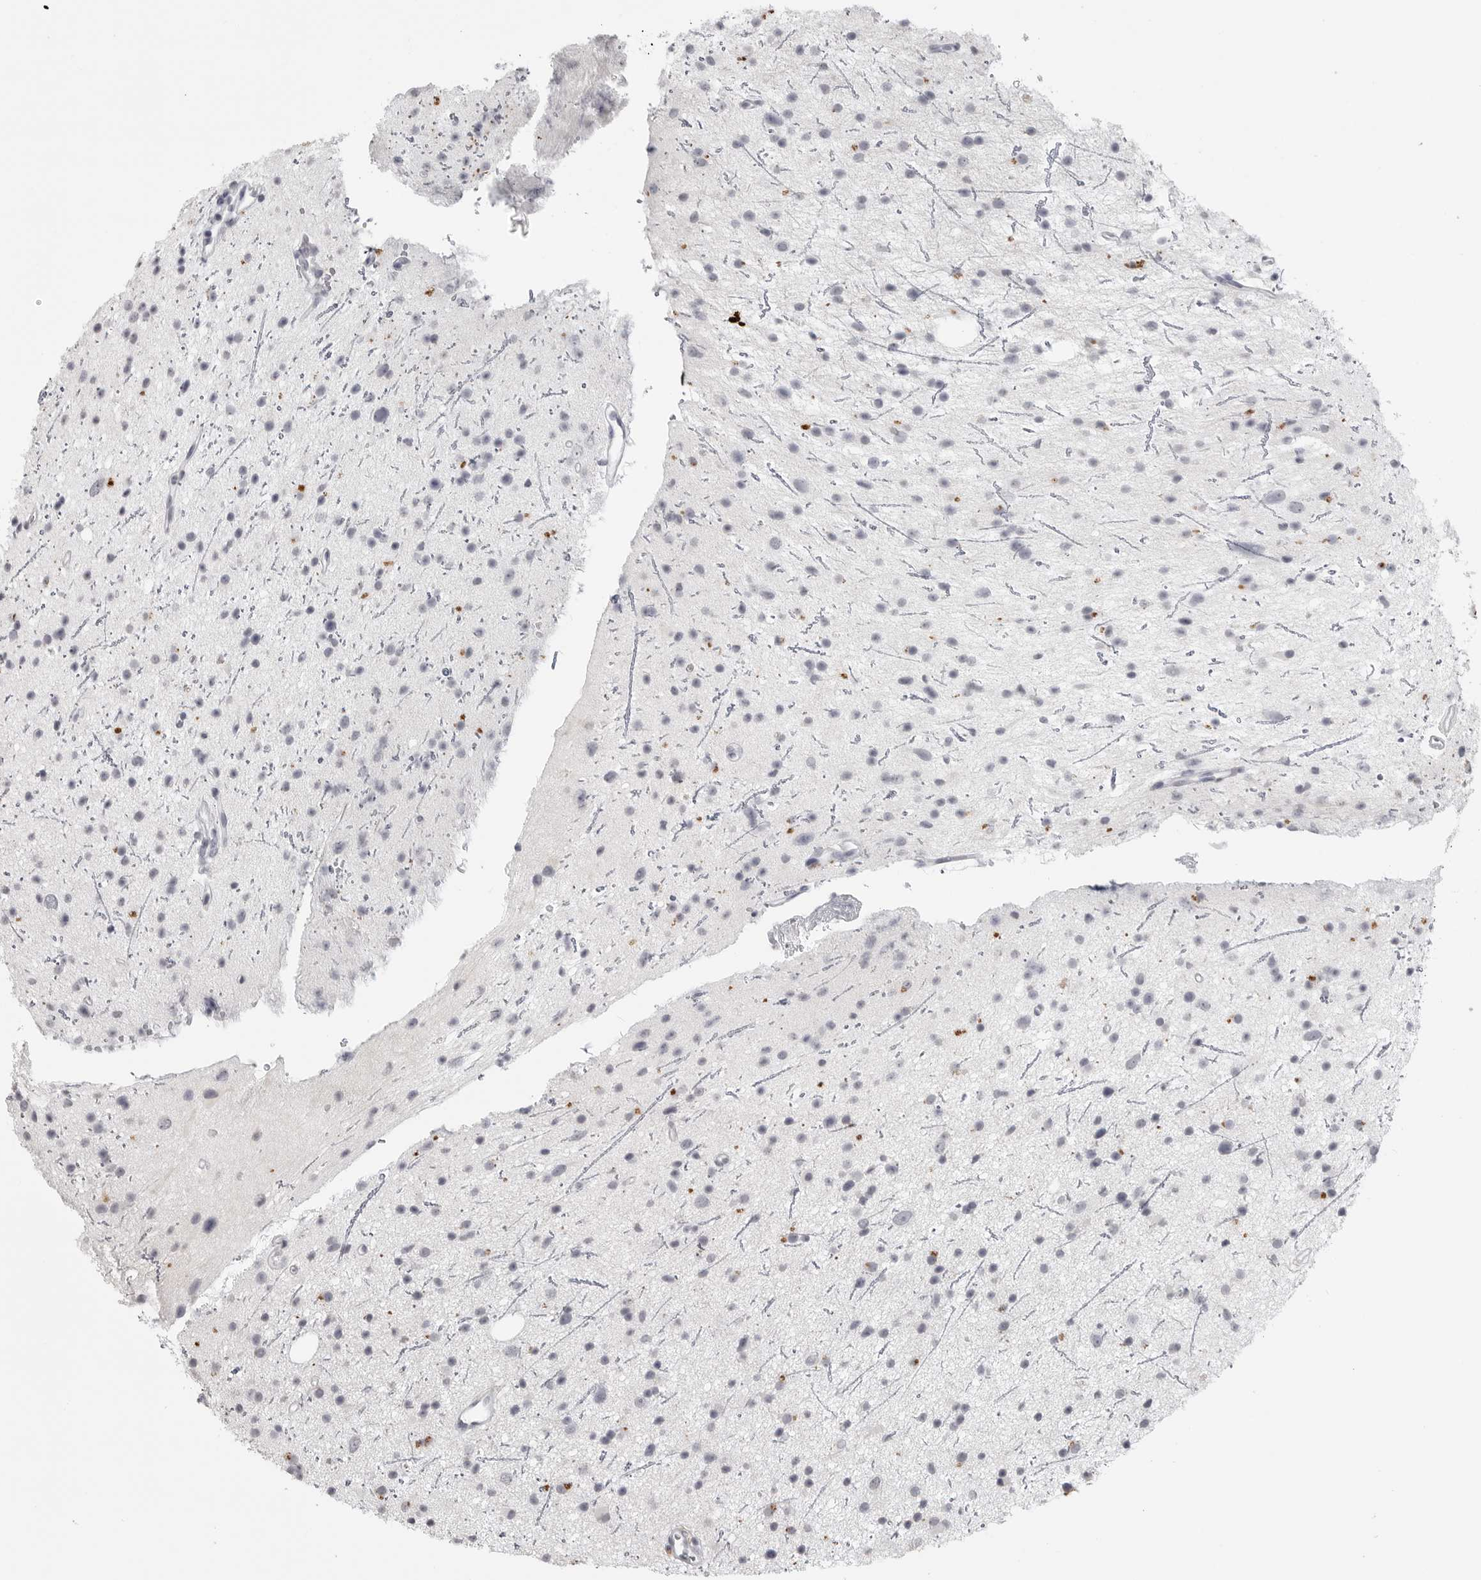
{"staining": {"intensity": "negative", "quantity": "none", "location": "none"}, "tissue": "glioma", "cell_type": "Tumor cells", "image_type": "cancer", "snomed": [{"axis": "morphology", "description": "Glioma, malignant, Low grade"}, {"axis": "topography", "description": "Cerebral cortex"}], "caption": "High power microscopy photomicrograph of an IHC image of glioma, revealing no significant positivity in tumor cells.", "gene": "PRSS1", "patient": {"sex": "female", "age": 39}}